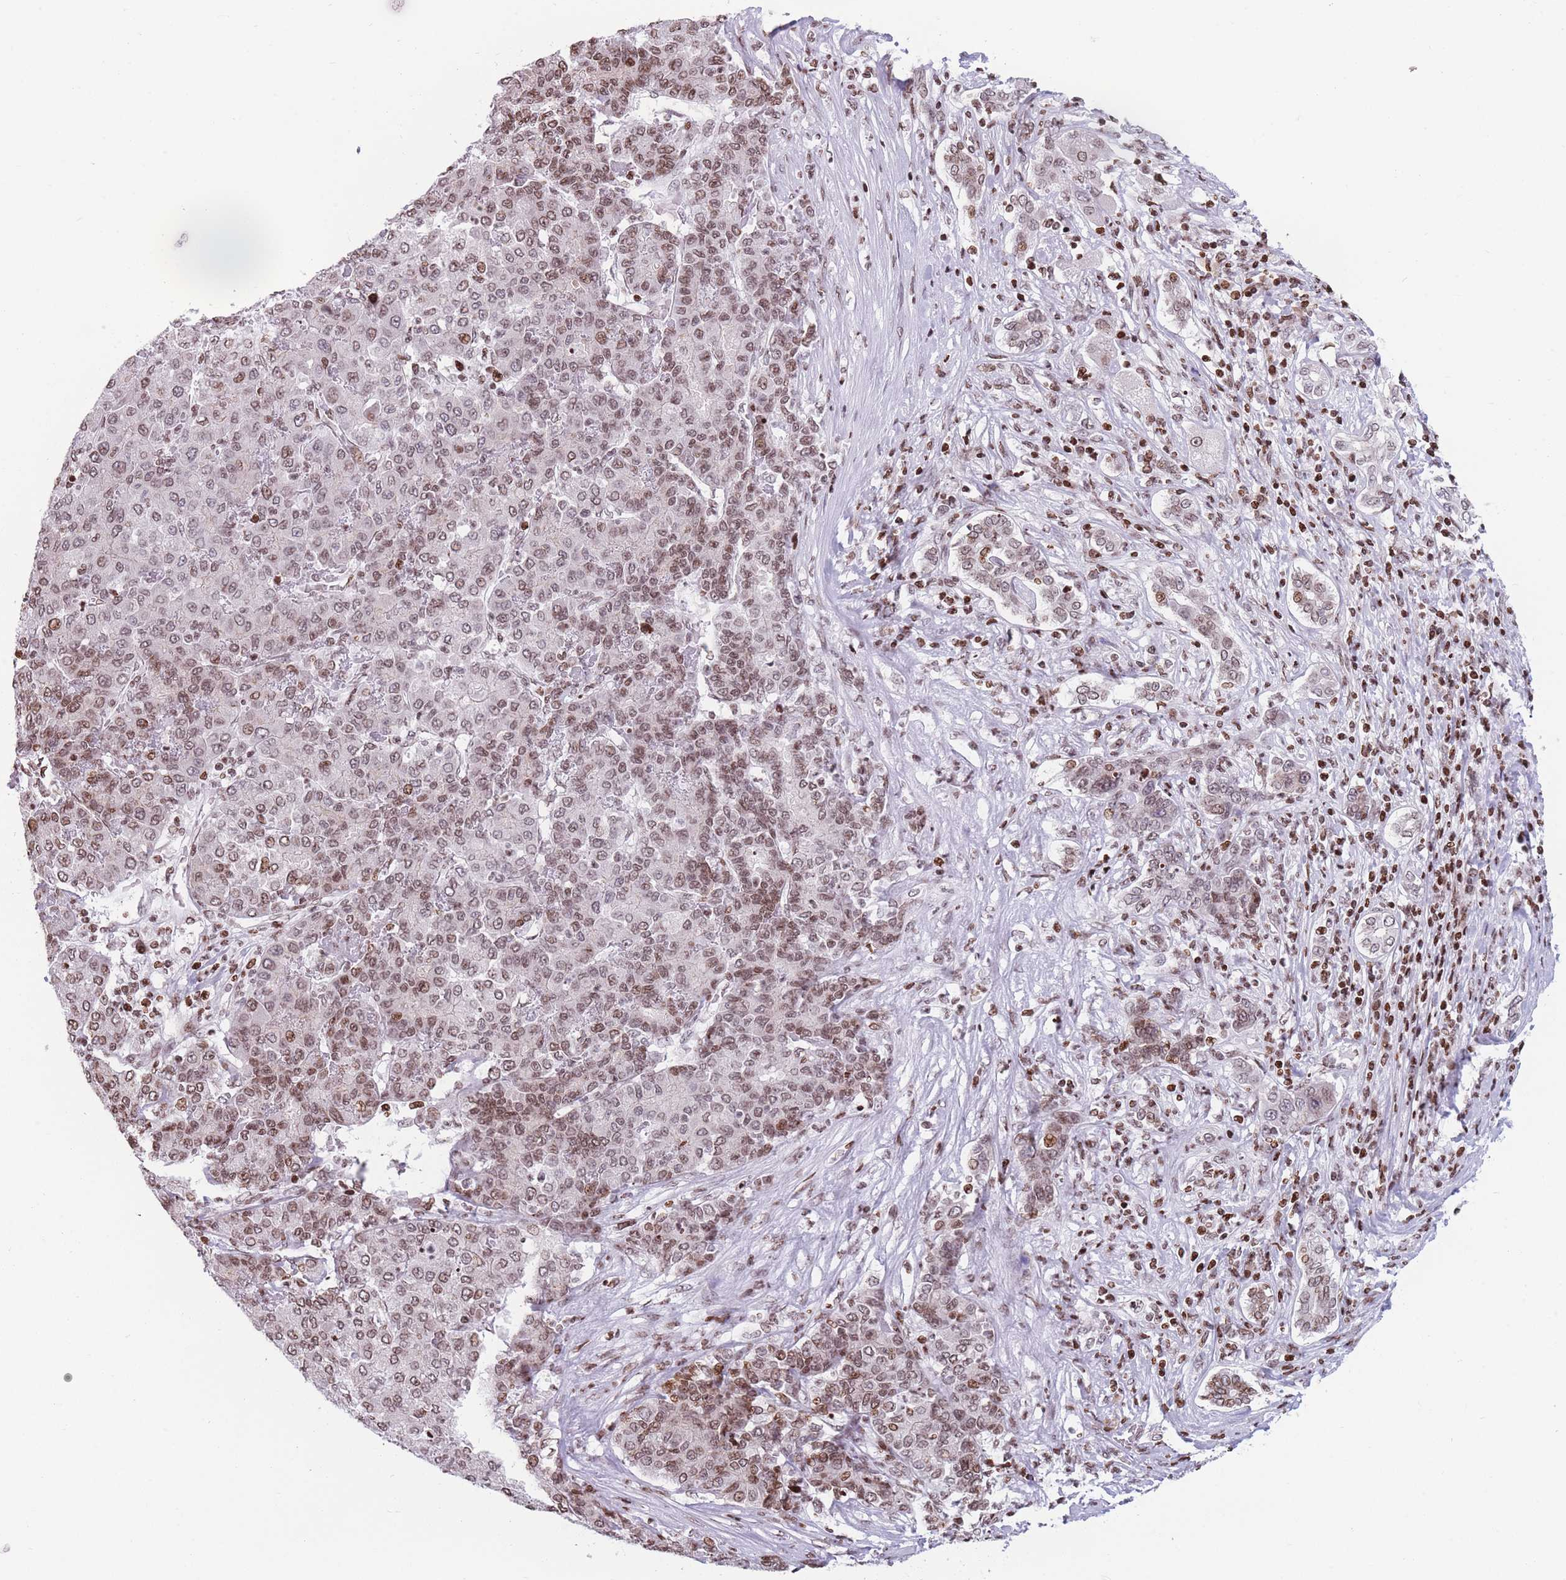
{"staining": {"intensity": "moderate", "quantity": ">75%", "location": "nuclear"}, "tissue": "liver cancer", "cell_type": "Tumor cells", "image_type": "cancer", "snomed": [{"axis": "morphology", "description": "Carcinoma, Hepatocellular, NOS"}, {"axis": "topography", "description": "Liver"}], "caption": "This histopathology image exhibits liver cancer stained with immunohistochemistry (IHC) to label a protein in brown. The nuclear of tumor cells show moderate positivity for the protein. Nuclei are counter-stained blue.", "gene": "AK9", "patient": {"sex": "male", "age": 65}}